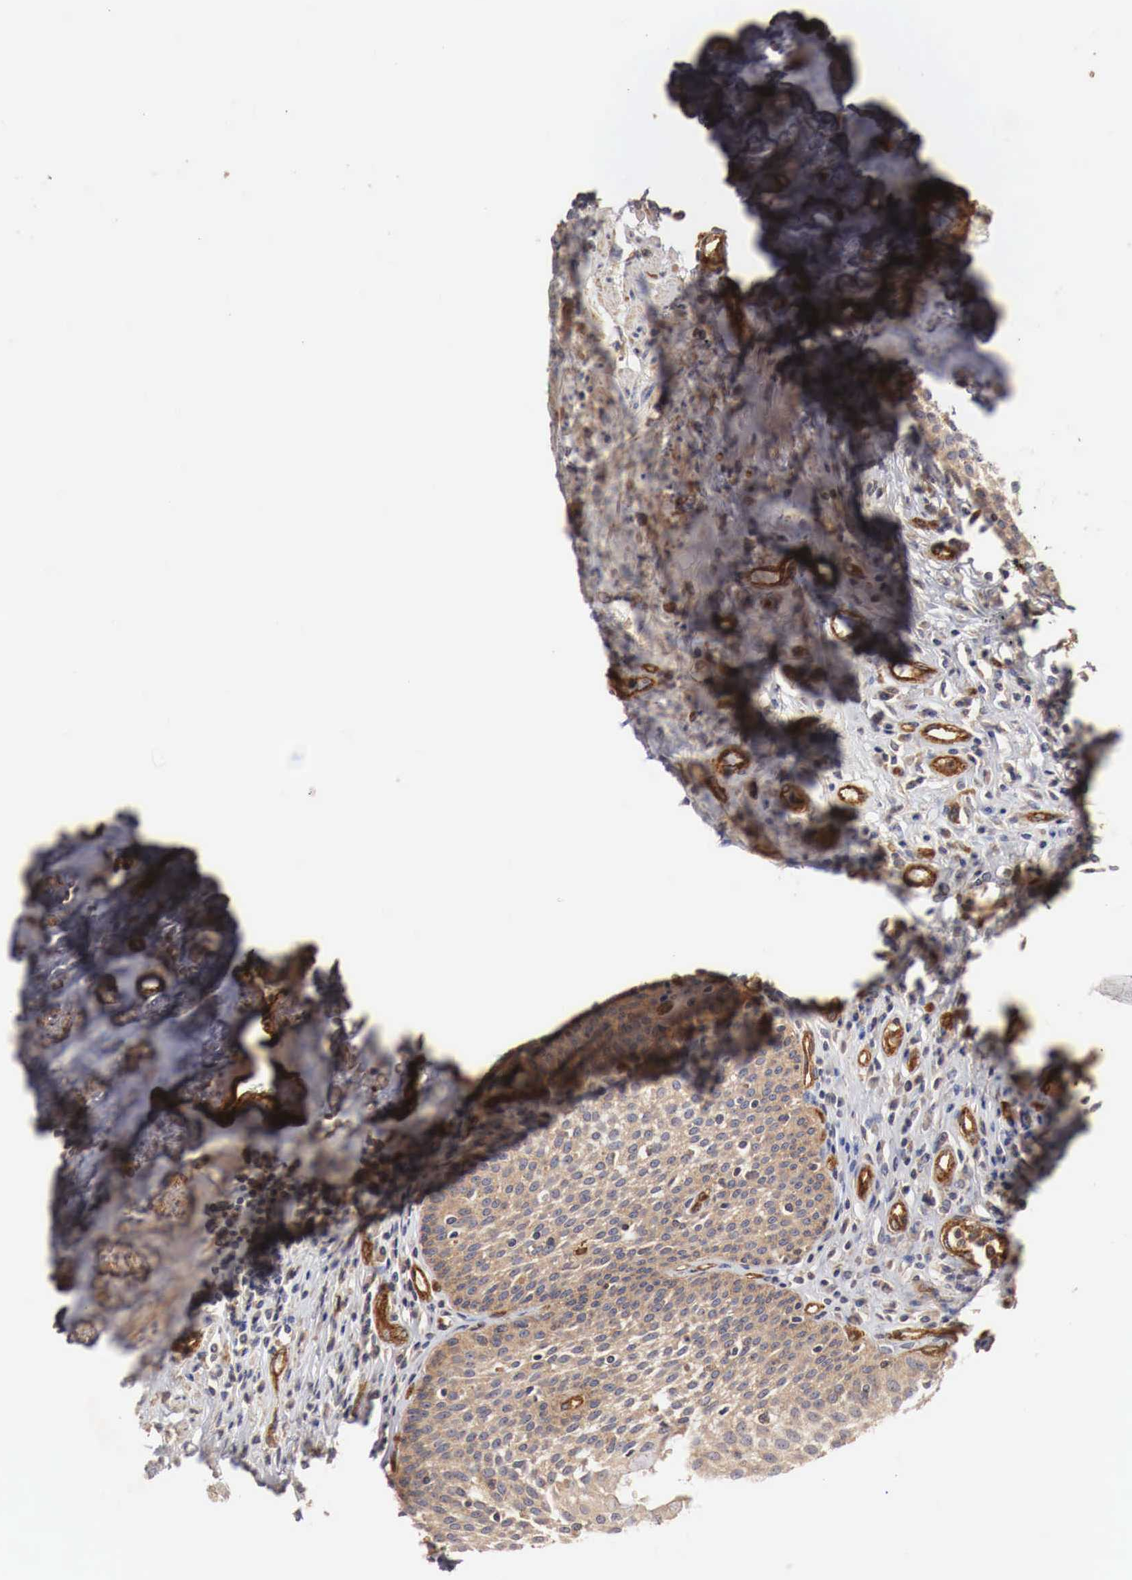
{"staining": {"intensity": "moderate", "quantity": ">75%", "location": "cytoplasmic/membranous"}, "tissue": "urinary bladder", "cell_type": "Urothelial cells", "image_type": "normal", "snomed": [{"axis": "morphology", "description": "Normal tissue, NOS"}, {"axis": "topography", "description": "Urinary bladder"}], "caption": "IHC (DAB) staining of benign urinary bladder displays moderate cytoplasmic/membranous protein expression in approximately >75% of urothelial cells. The staining was performed using DAB (3,3'-diaminobenzidine), with brown indicating positive protein expression. Nuclei are stained blue with hematoxylin.", "gene": "ARMCX4", "patient": {"sex": "female", "age": 39}}